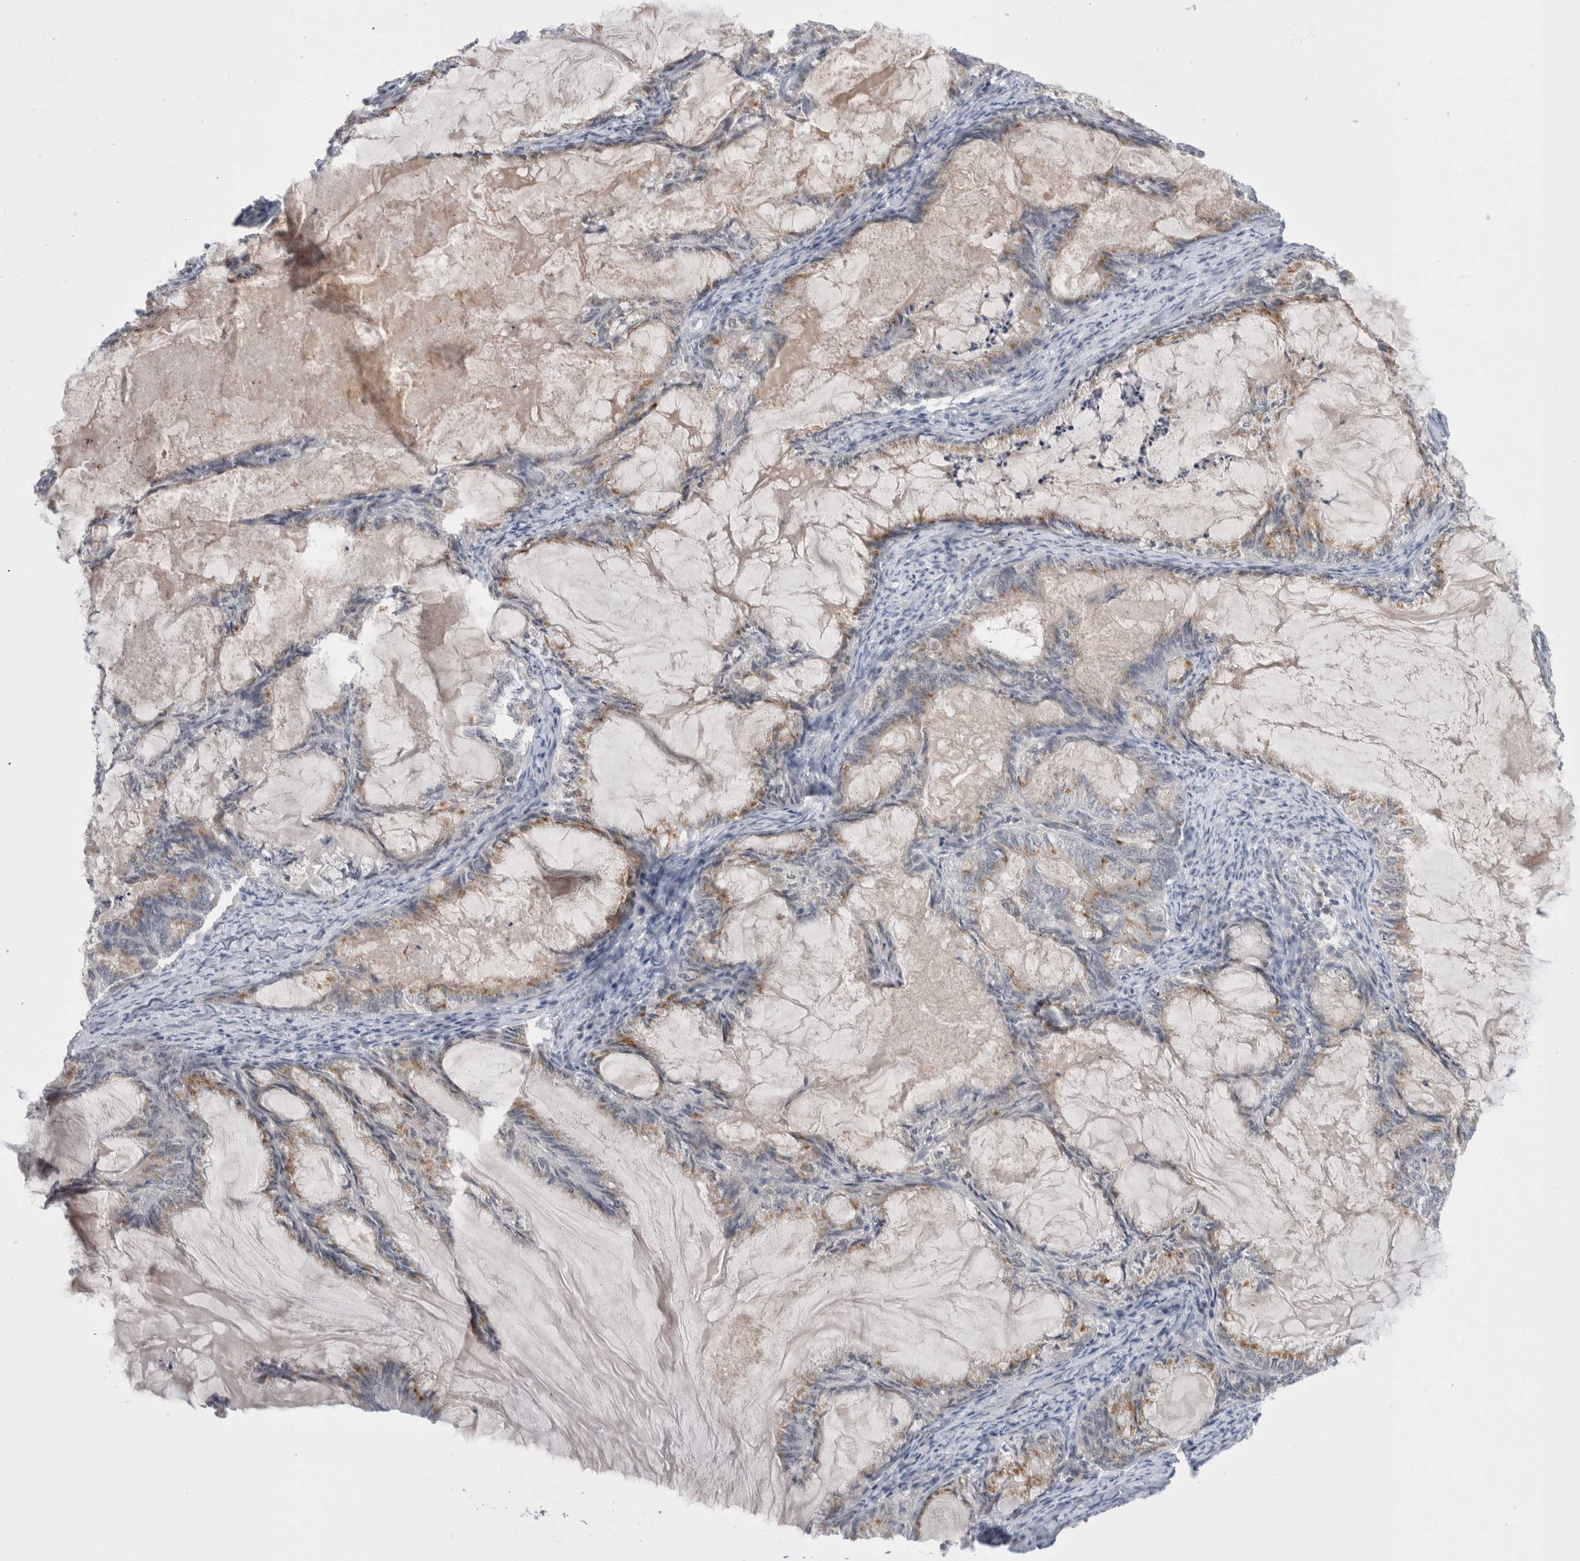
{"staining": {"intensity": "moderate", "quantity": "25%-75%", "location": "cytoplasmic/membranous,nuclear"}, "tissue": "endometrial cancer", "cell_type": "Tumor cells", "image_type": "cancer", "snomed": [{"axis": "morphology", "description": "Adenocarcinoma, NOS"}, {"axis": "topography", "description": "Endometrium"}], "caption": "Protein staining reveals moderate cytoplasmic/membranous and nuclear staining in about 25%-75% of tumor cells in endometrial cancer (adenocarcinoma).", "gene": "CERS5", "patient": {"sex": "female", "age": 86}}